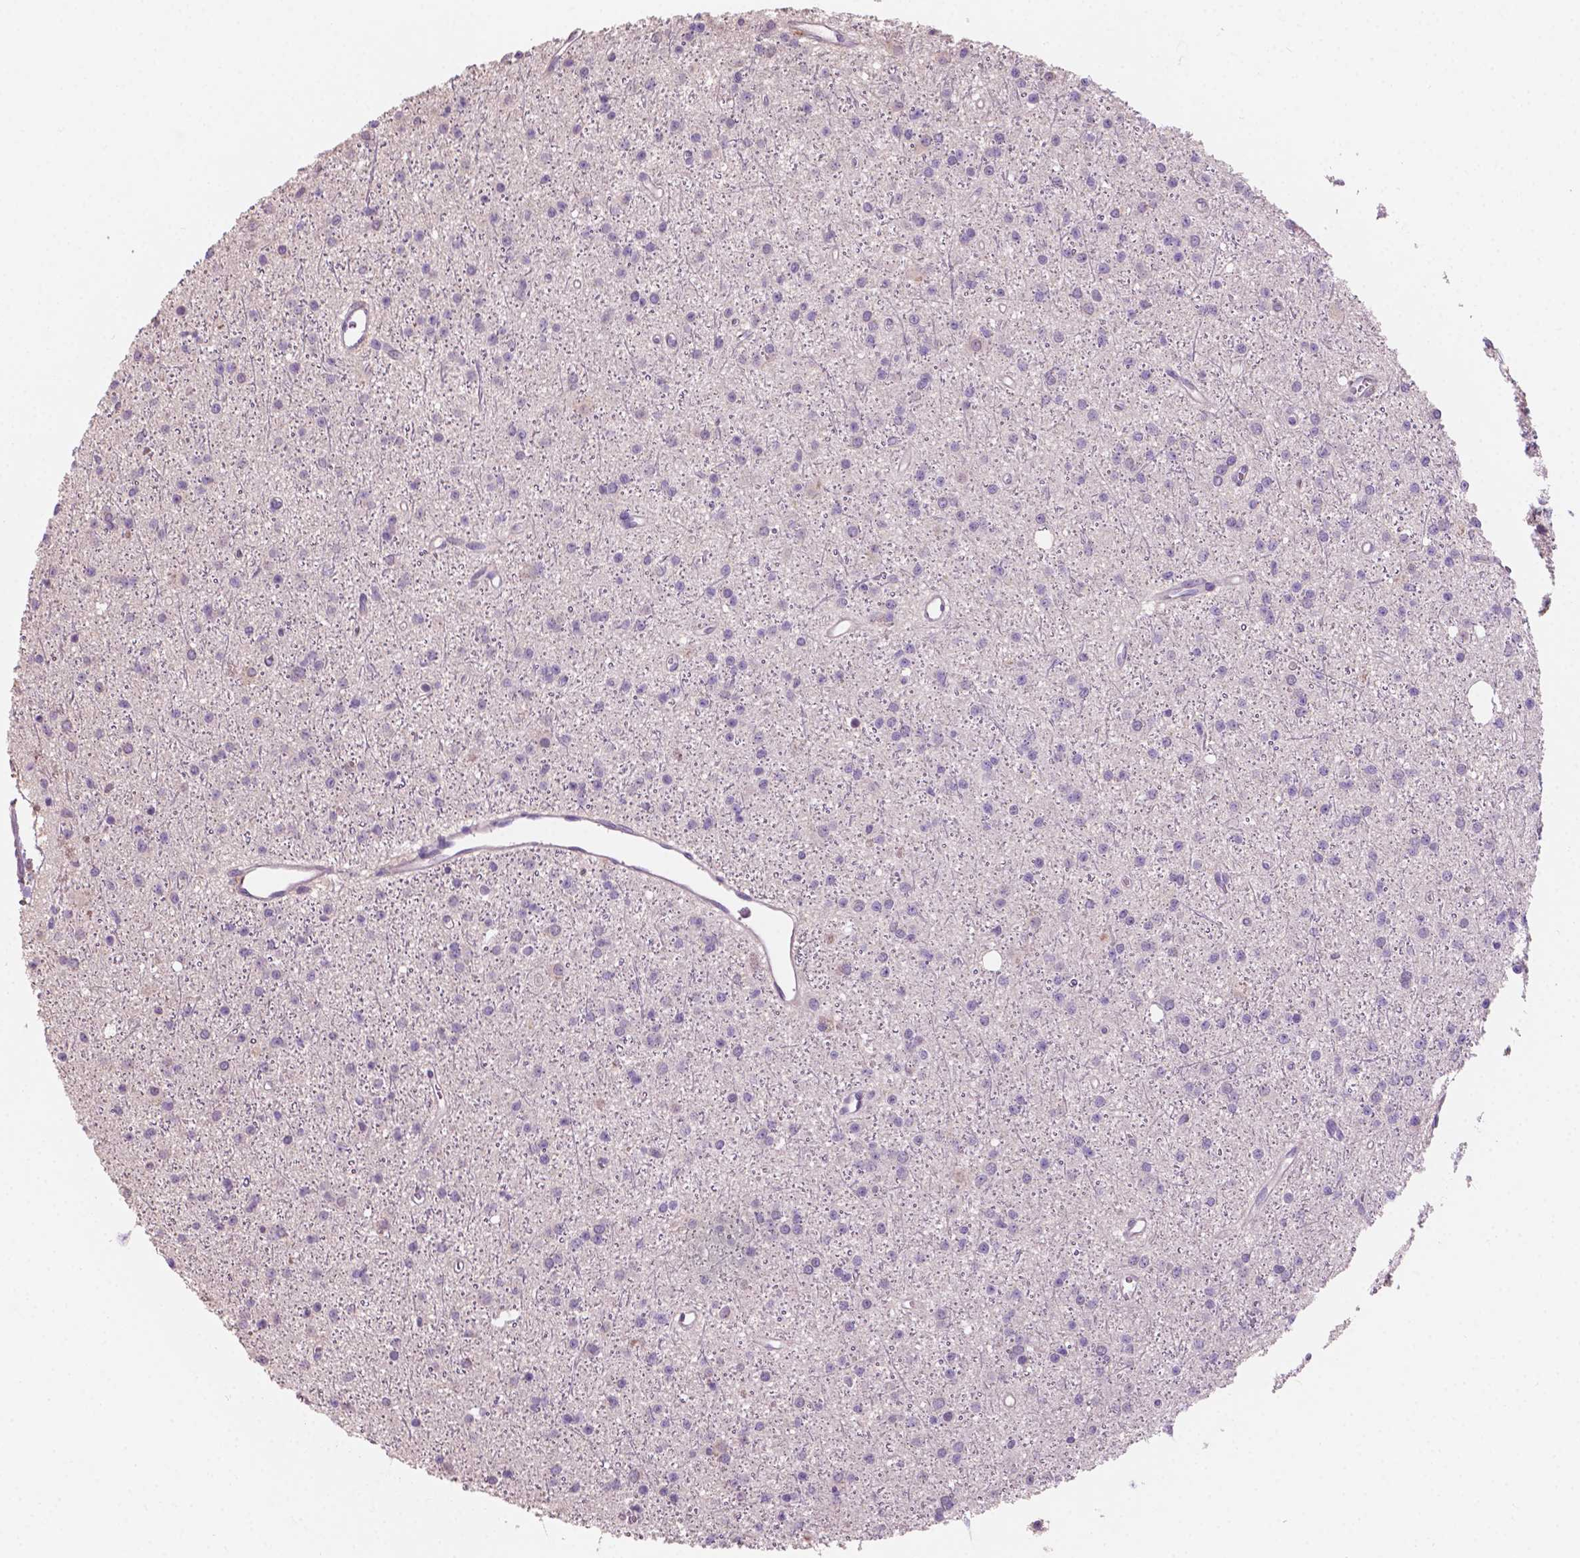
{"staining": {"intensity": "negative", "quantity": "none", "location": "none"}, "tissue": "glioma", "cell_type": "Tumor cells", "image_type": "cancer", "snomed": [{"axis": "morphology", "description": "Glioma, malignant, Low grade"}, {"axis": "topography", "description": "Brain"}], "caption": "The photomicrograph demonstrates no staining of tumor cells in glioma.", "gene": "SBSN", "patient": {"sex": "male", "age": 27}}